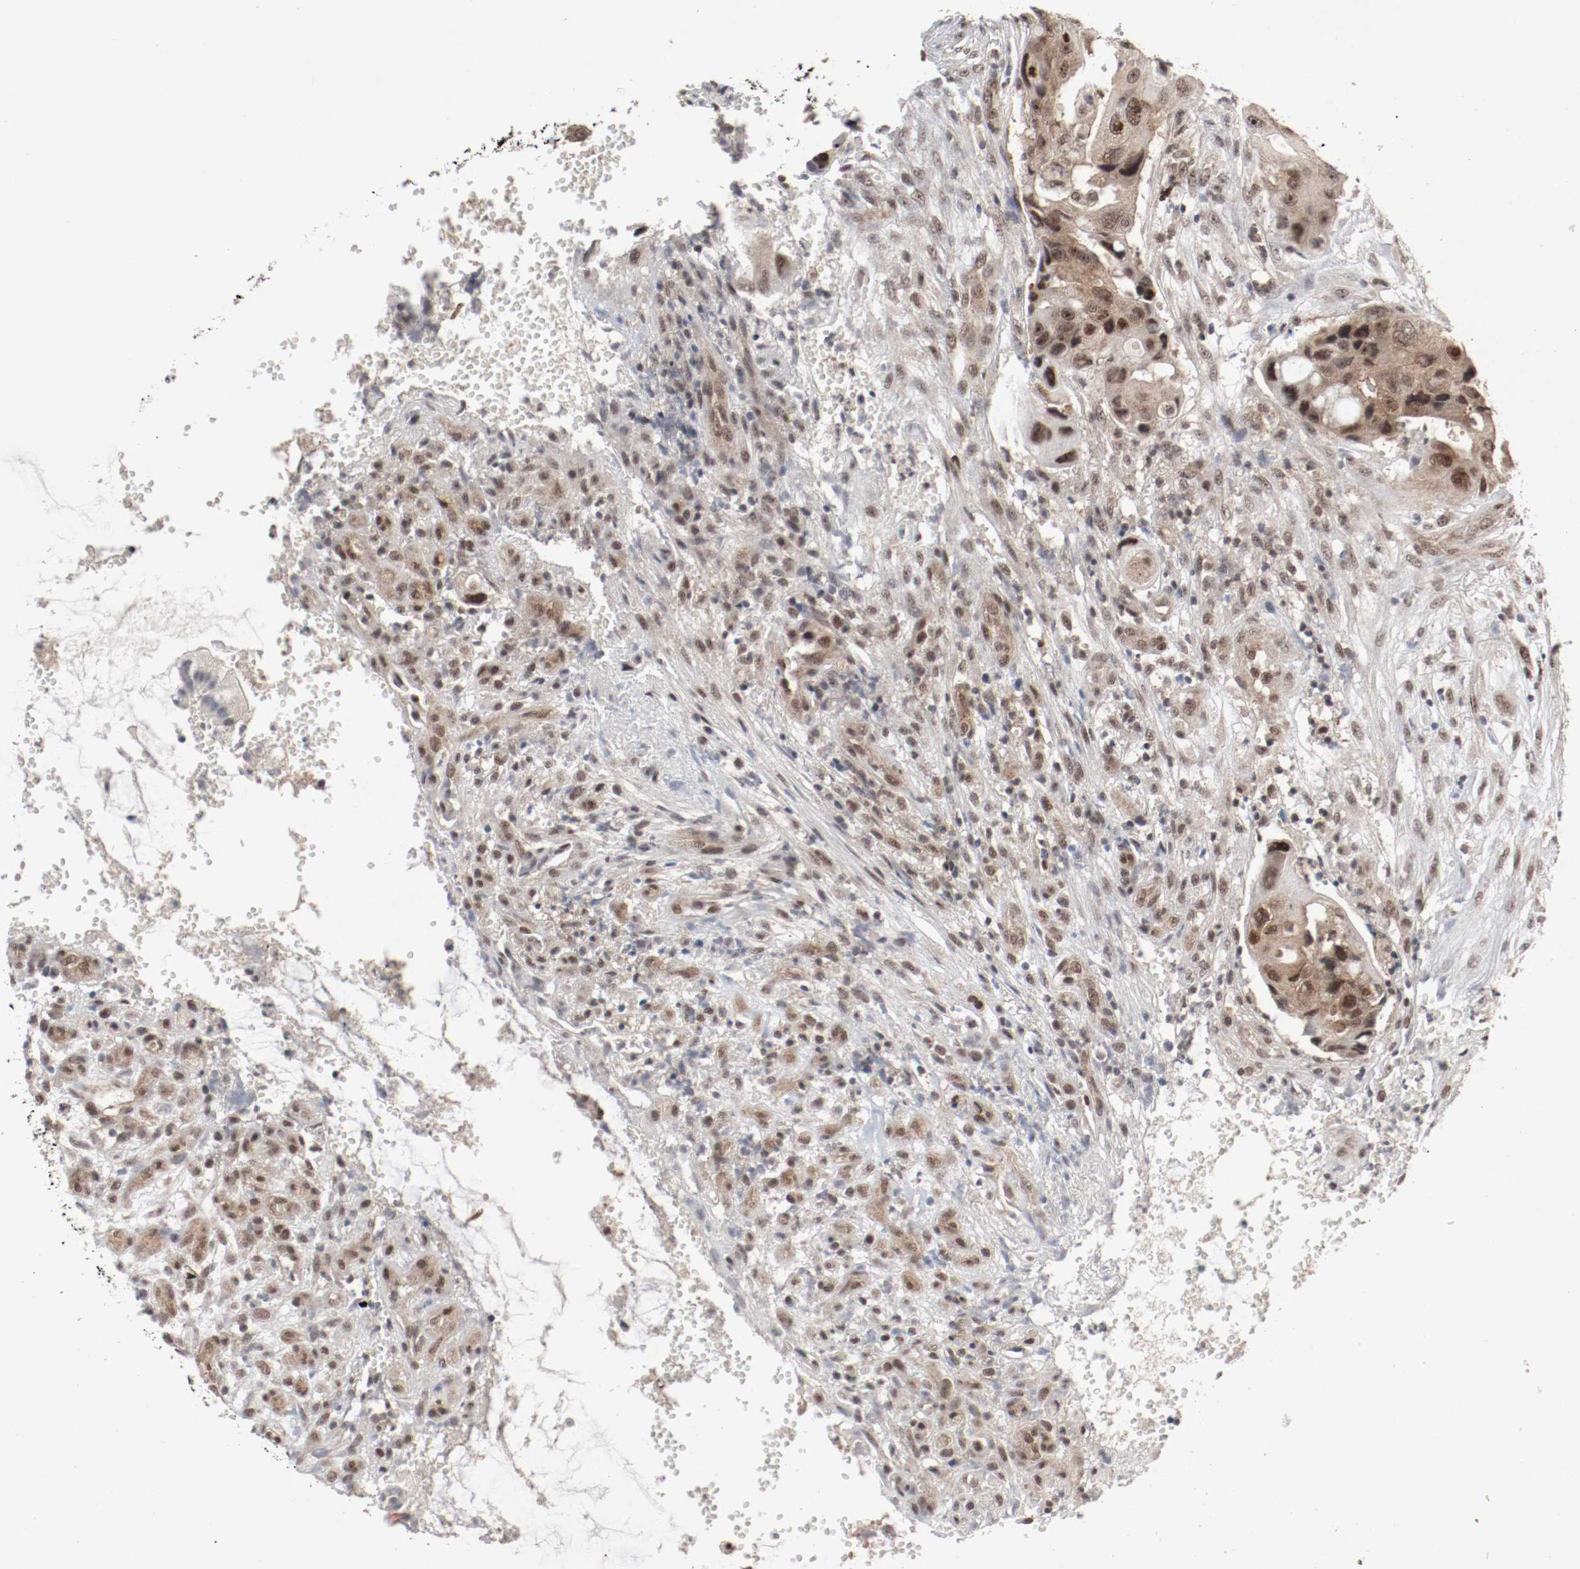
{"staining": {"intensity": "moderate", "quantity": ">75%", "location": "cytoplasmic/membranous,nuclear"}, "tissue": "colorectal cancer", "cell_type": "Tumor cells", "image_type": "cancer", "snomed": [{"axis": "morphology", "description": "Adenocarcinoma, NOS"}, {"axis": "topography", "description": "Colon"}], "caption": "Human colorectal cancer stained with a brown dye reveals moderate cytoplasmic/membranous and nuclear positive positivity in approximately >75% of tumor cells.", "gene": "CSNK2B", "patient": {"sex": "female", "age": 57}}